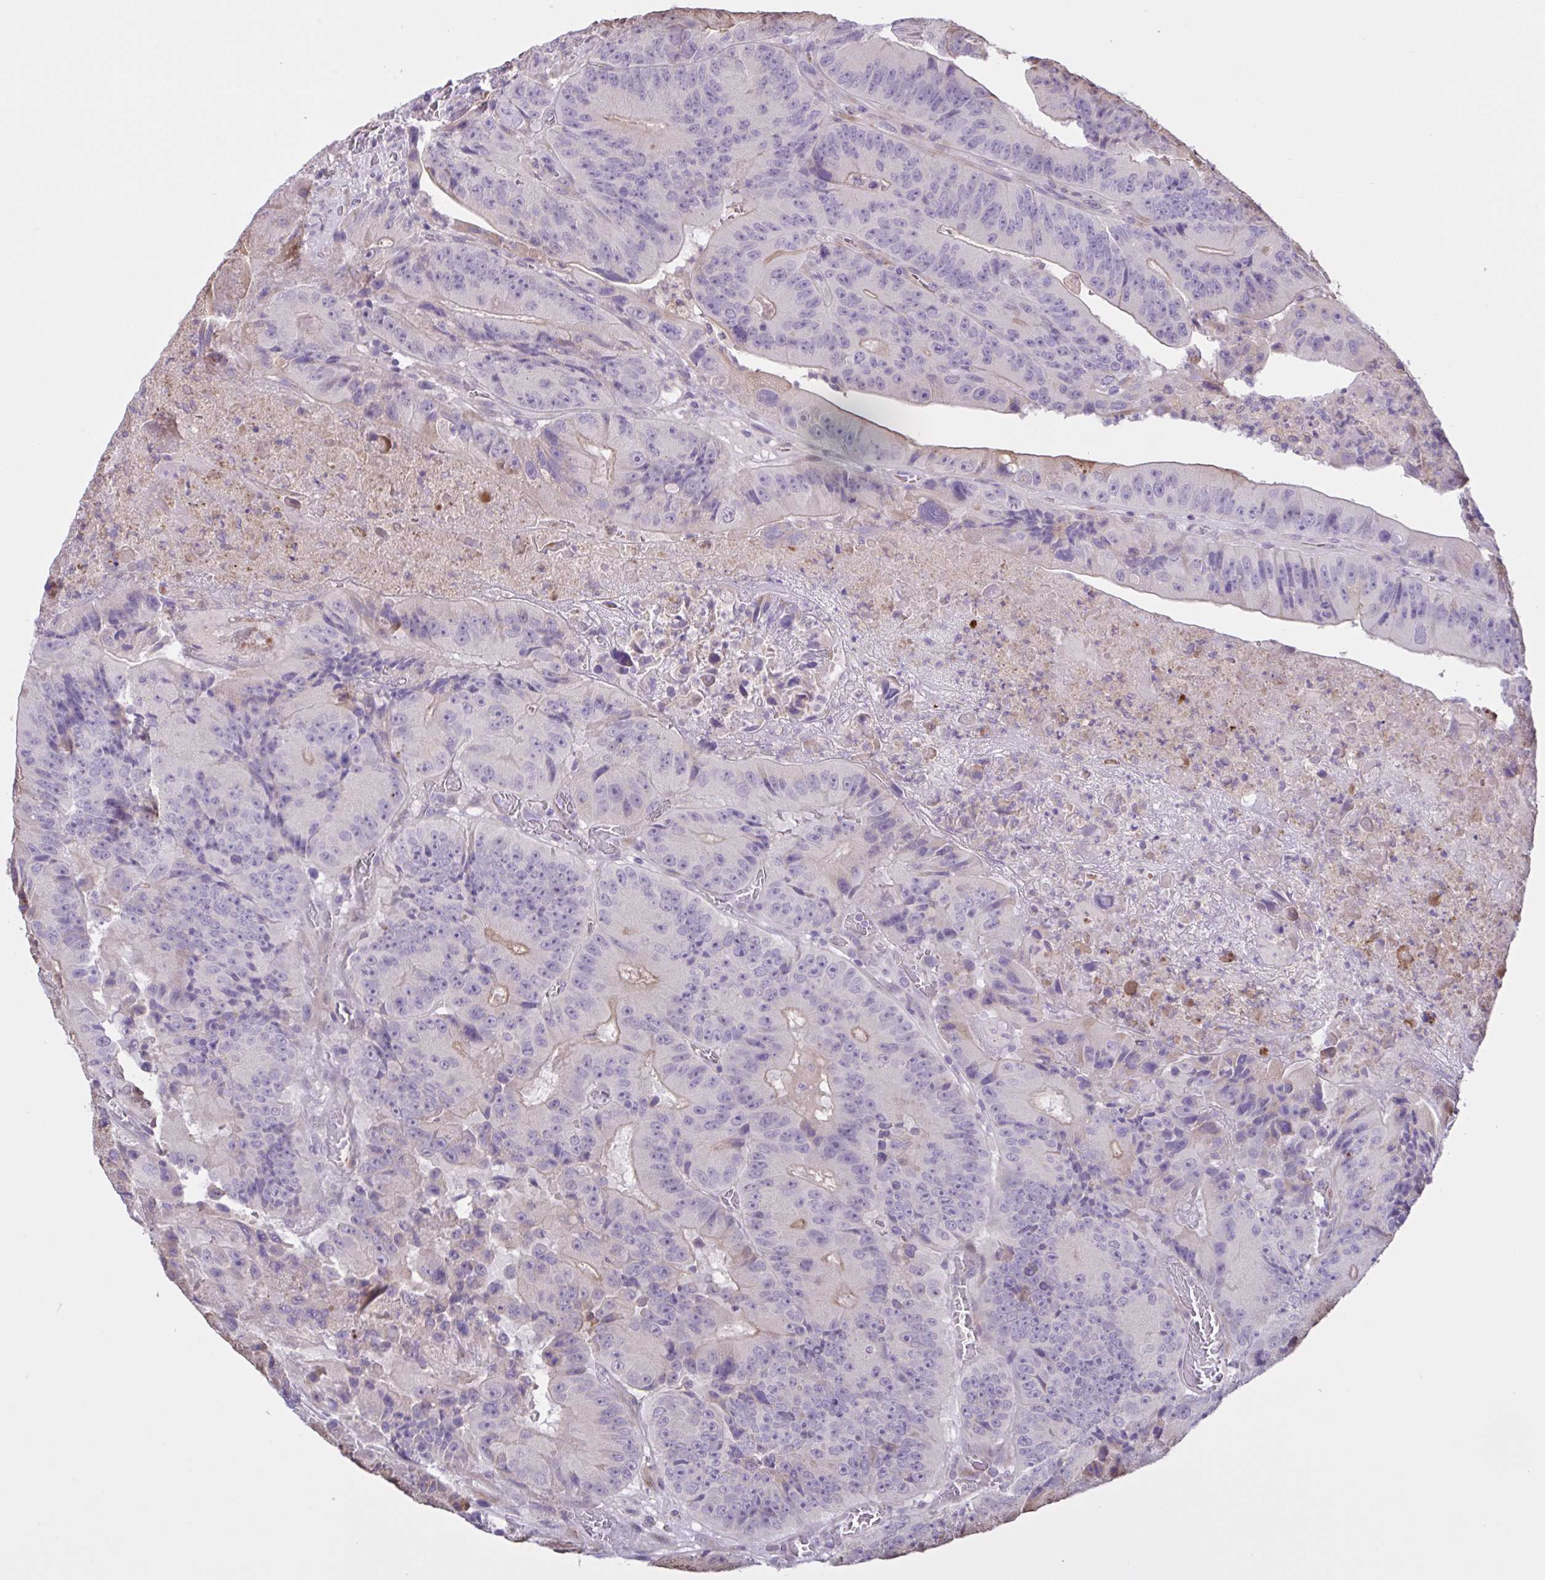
{"staining": {"intensity": "weak", "quantity": "<25%", "location": "cytoplasmic/membranous"}, "tissue": "colorectal cancer", "cell_type": "Tumor cells", "image_type": "cancer", "snomed": [{"axis": "morphology", "description": "Adenocarcinoma, NOS"}, {"axis": "topography", "description": "Colon"}], "caption": "High magnification brightfield microscopy of colorectal cancer stained with DAB (3,3'-diaminobenzidine) (brown) and counterstained with hematoxylin (blue): tumor cells show no significant expression. (Brightfield microscopy of DAB (3,3'-diaminobenzidine) IHC at high magnification).", "gene": "MRGPRX2", "patient": {"sex": "female", "age": 86}}